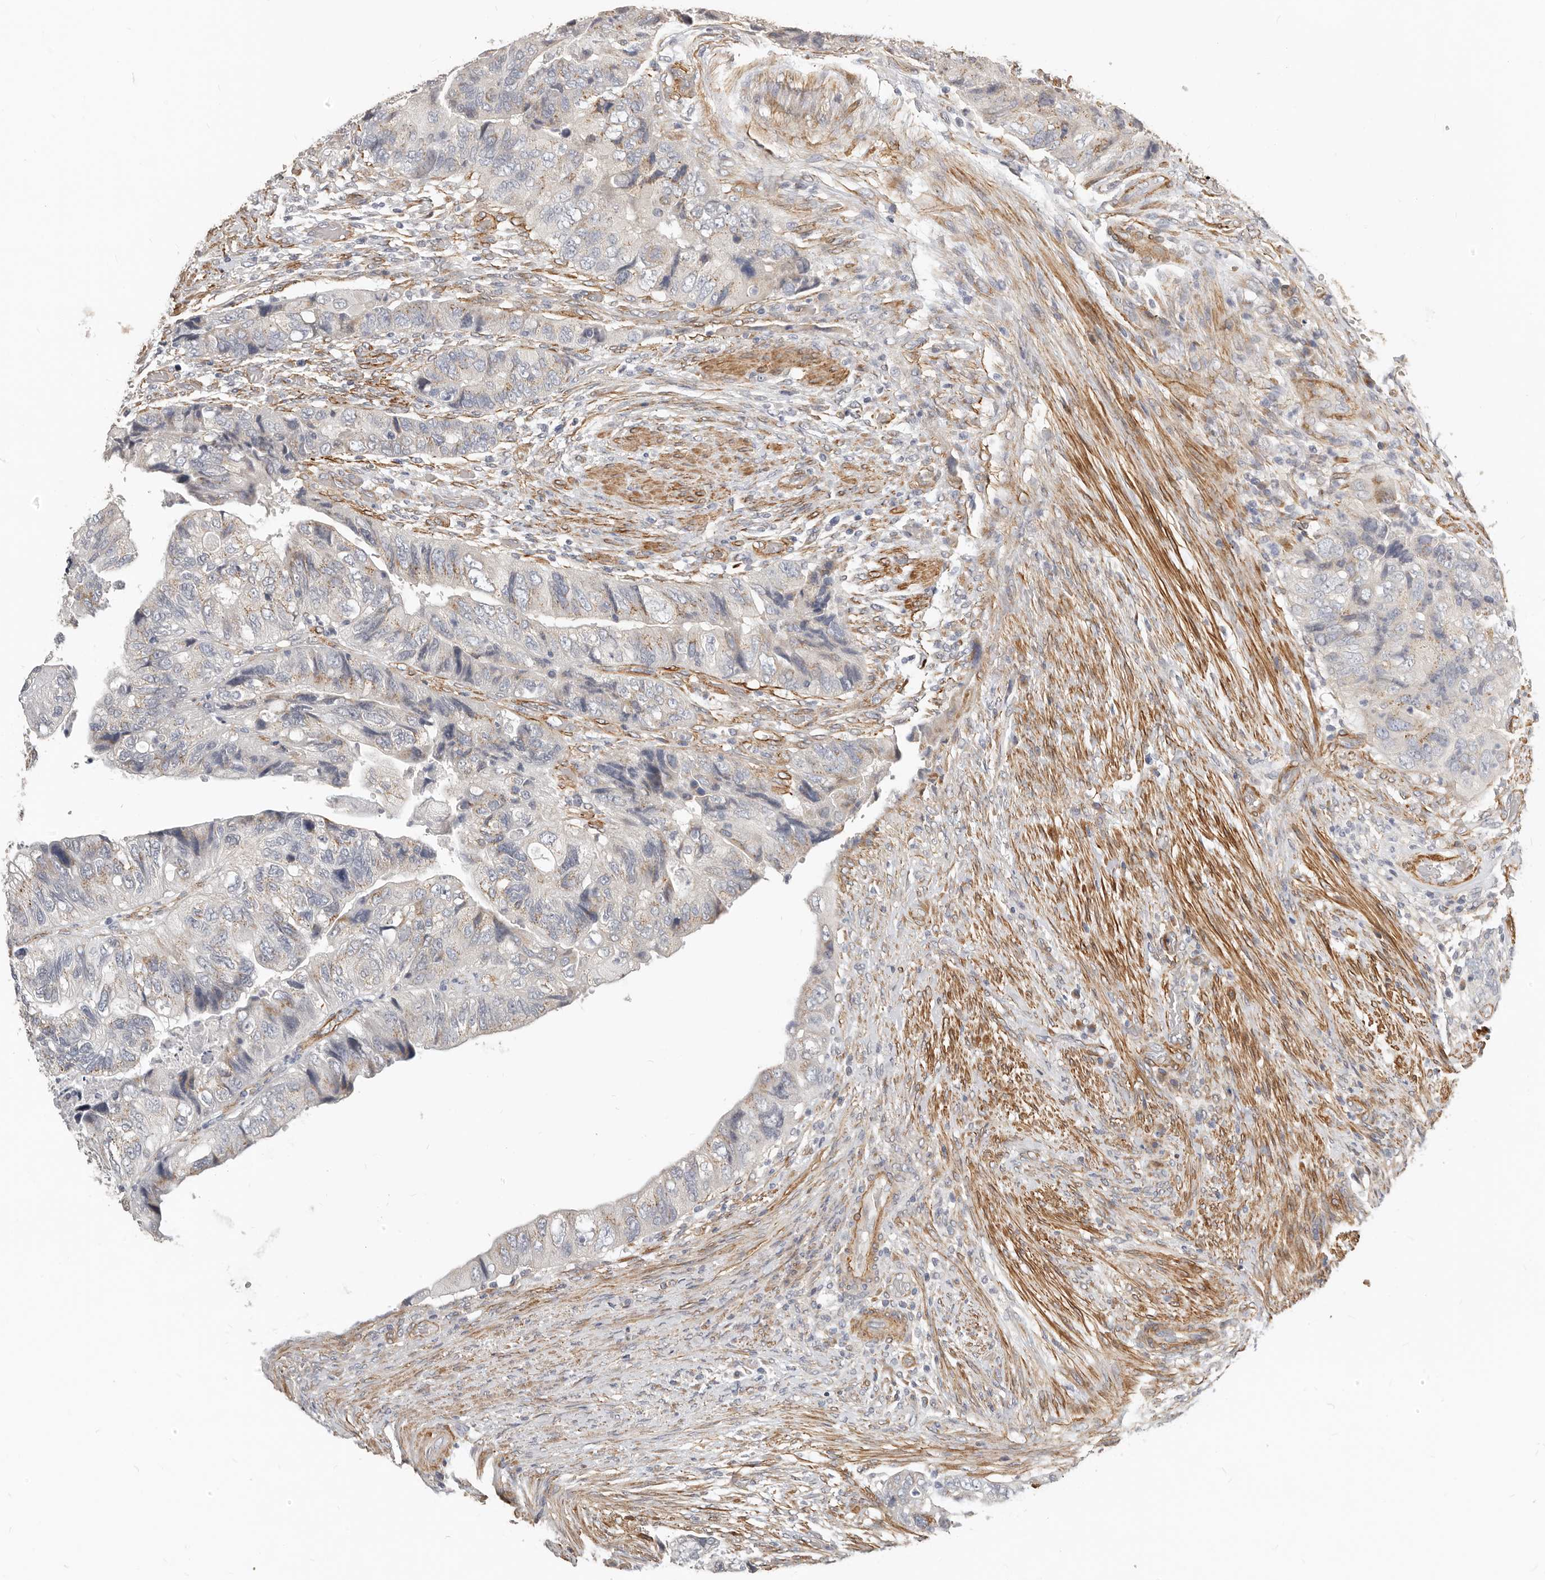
{"staining": {"intensity": "weak", "quantity": ">75%", "location": "cytoplasmic/membranous"}, "tissue": "colorectal cancer", "cell_type": "Tumor cells", "image_type": "cancer", "snomed": [{"axis": "morphology", "description": "Adenocarcinoma, NOS"}, {"axis": "topography", "description": "Rectum"}], "caption": "Colorectal adenocarcinoma stained for a protein (brown) exhibits weak cytoplasmic/membranous positive staining in about >75% of tumor cells.", "gene": "RABAC1", "patient": {"sex": "male", "age": 63}}